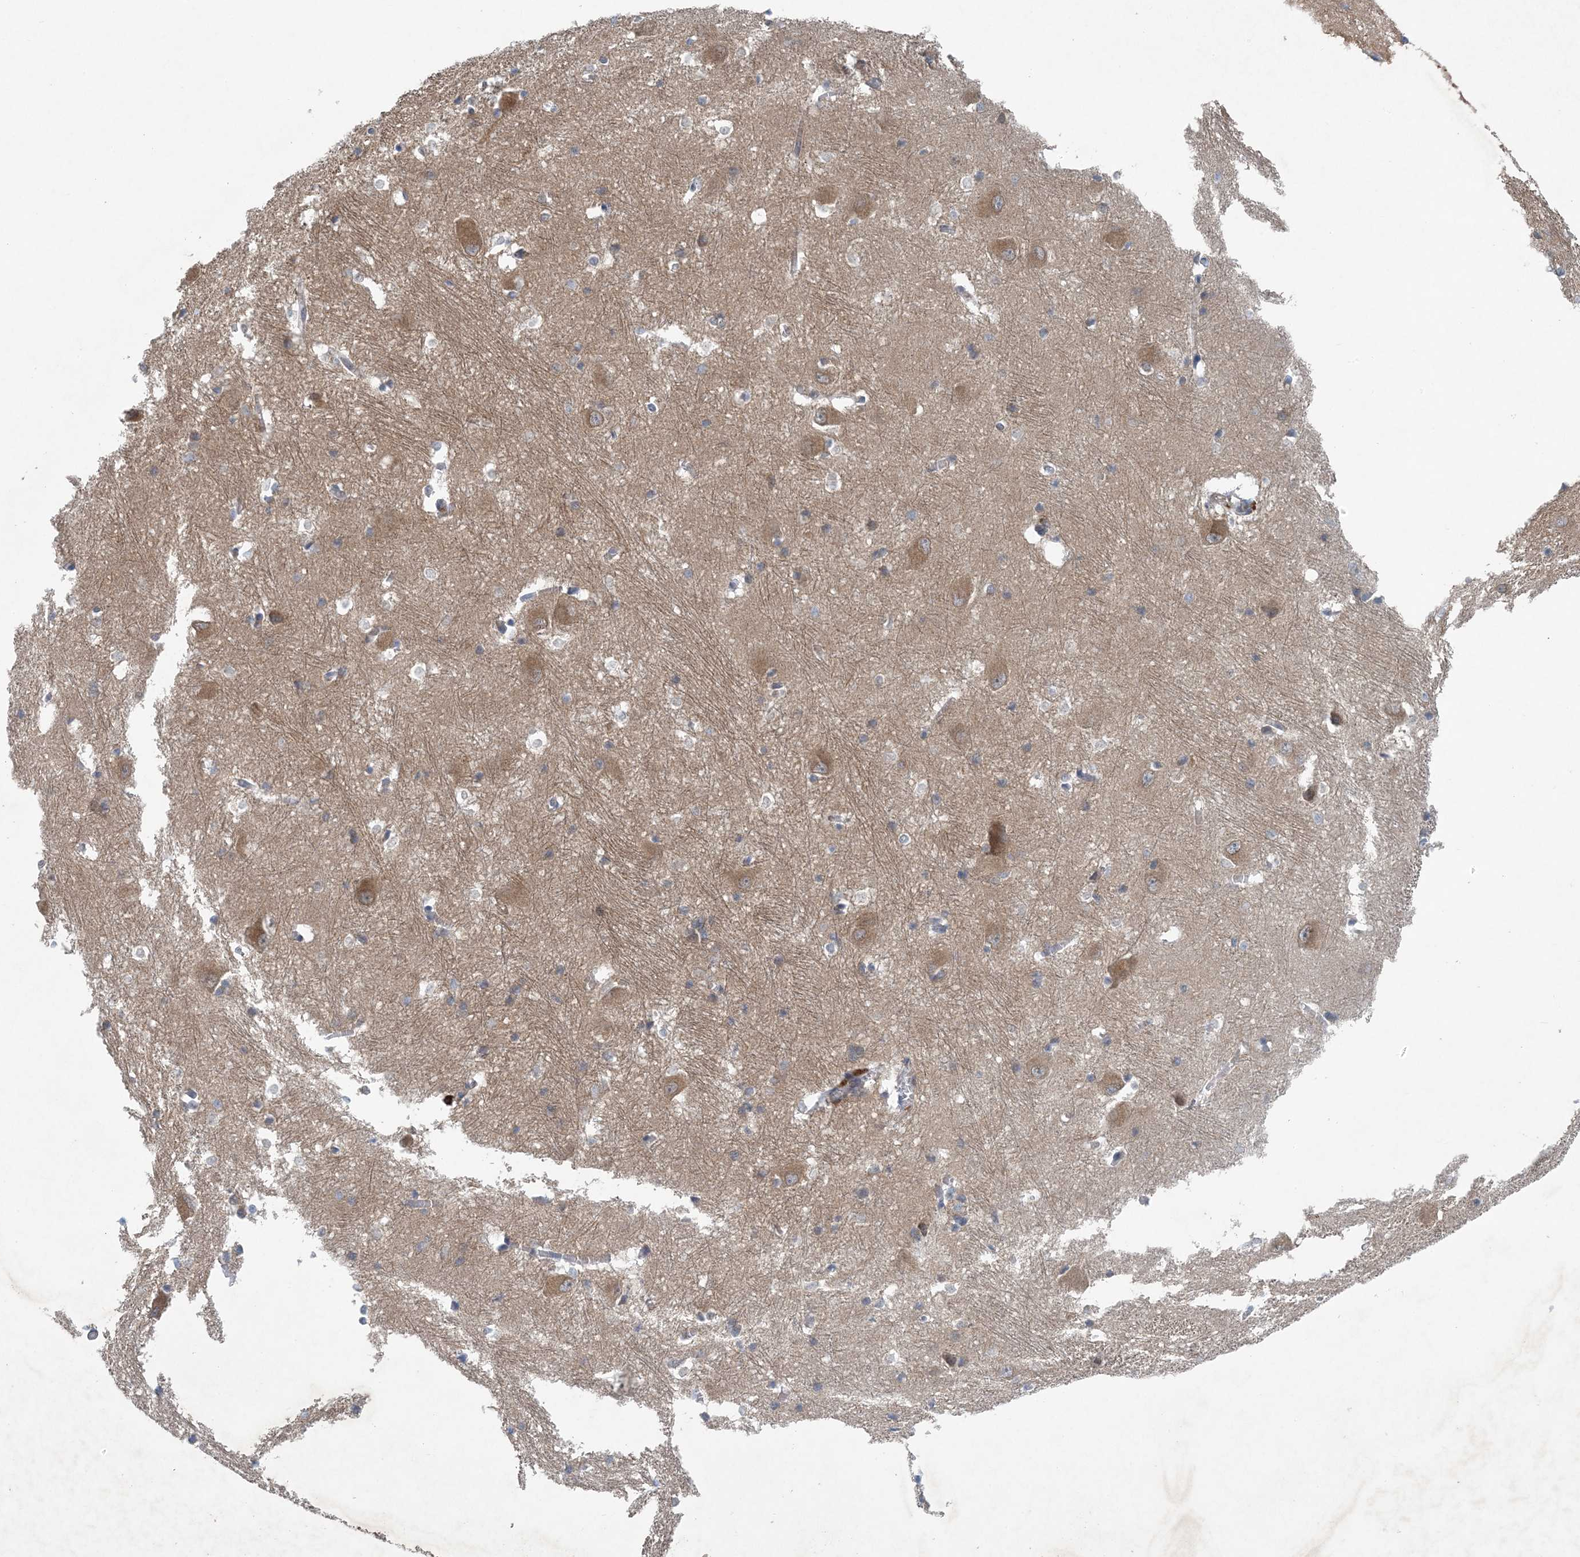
{"staining": {"intensity": "weak", "quantity": "<25%", "location": "cytoplasmic/membranous"}, "tissue": "caudate", "cell_type": "Glial cells", "image_type": "normal", "snomed": [{"axis": "morphology", "description": "Normal tissue, NOS"}, {"axis": "topography", "description": "Lateral ventricle wall"}], "caption": "Caudate stained for a protein using immunohistochemistry (IHC) exhibits no expression glial cells.", "gene": "HIKESHI", "patient": {"sex": "male", "age": 37}}